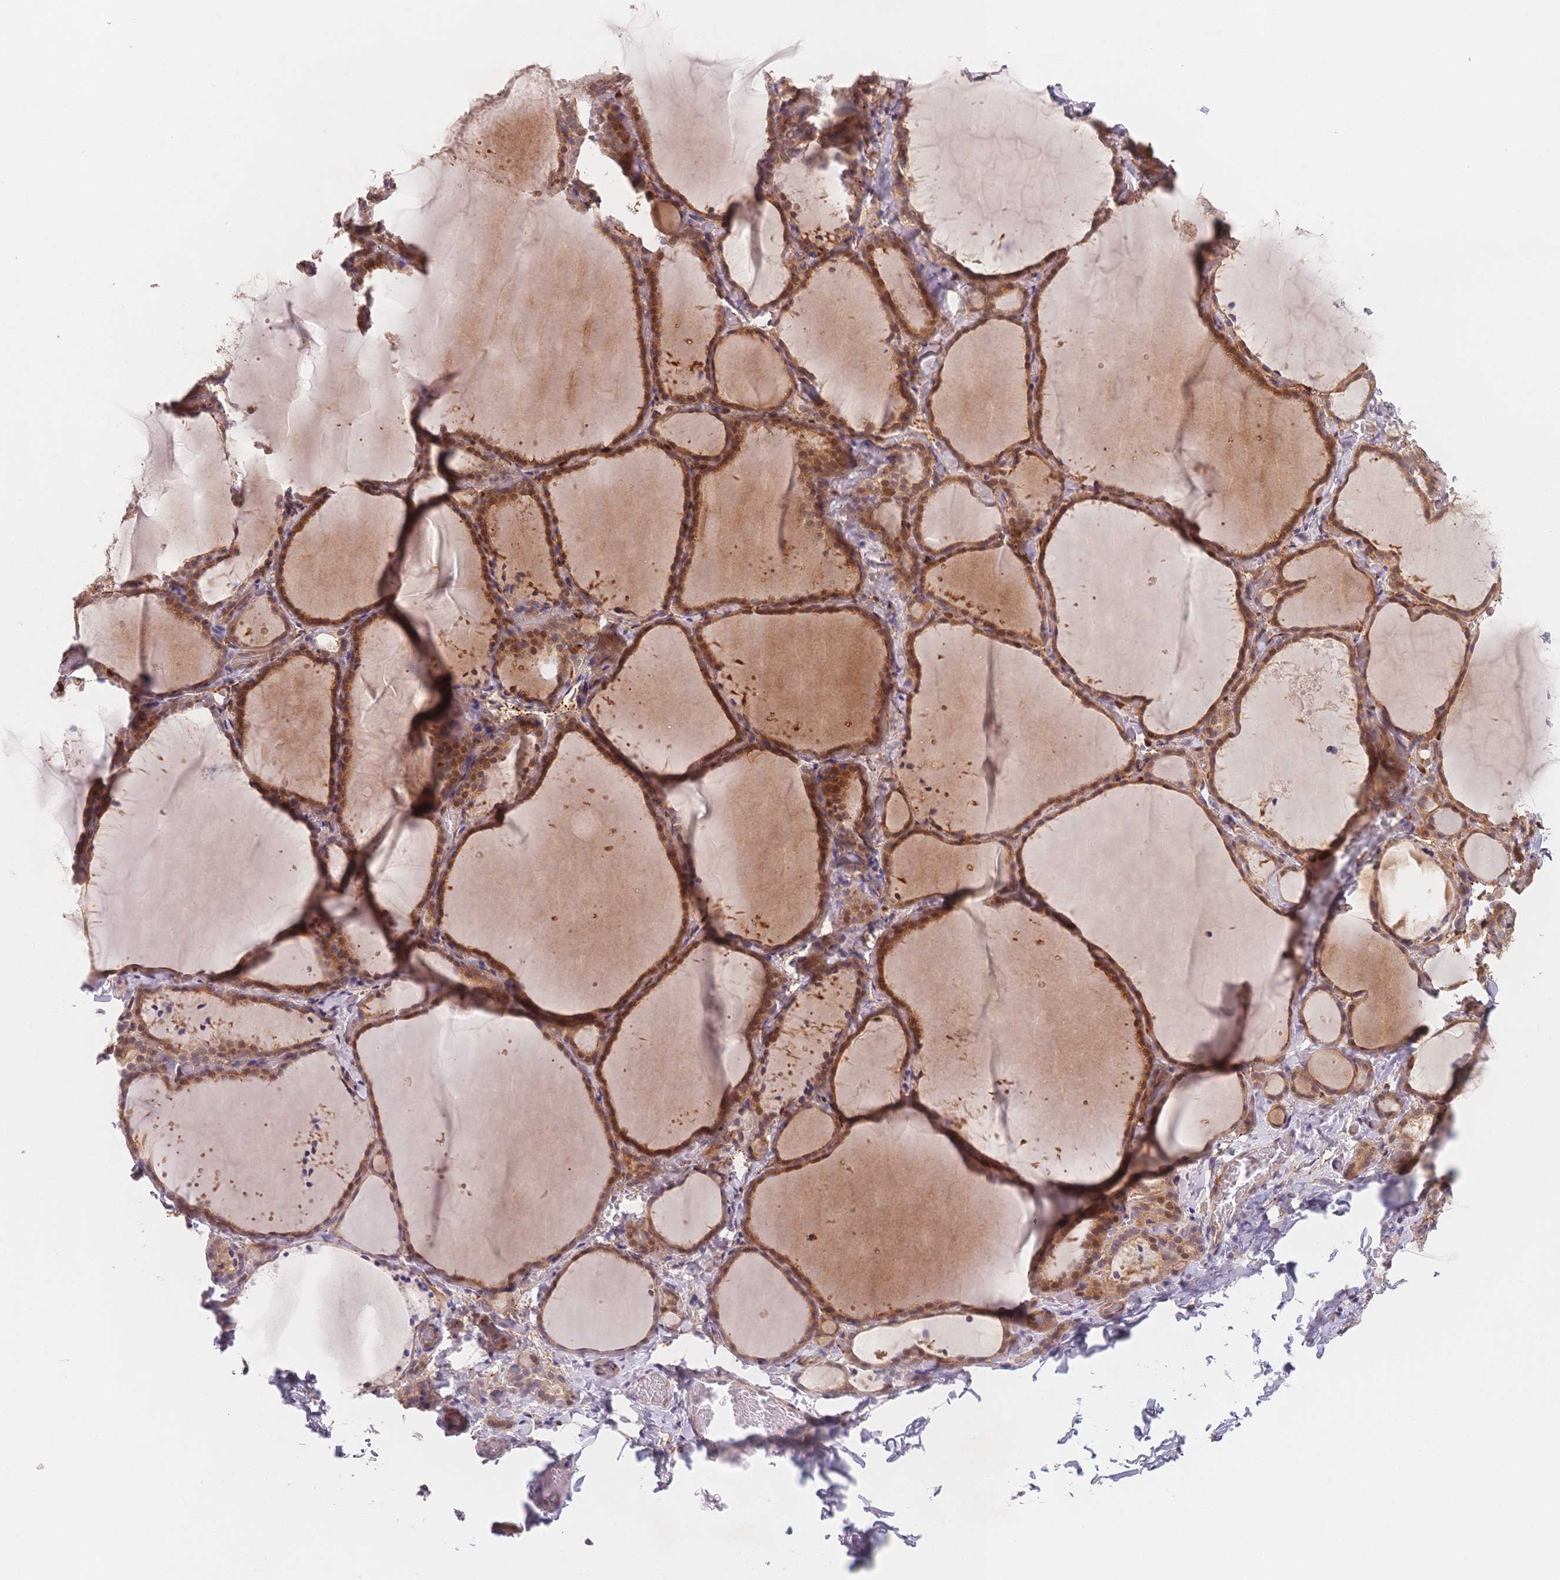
{"staining": {"intensity": "moderate", "quantity": ">75%", "location": "cytoplasmic/membranous"}, "tissue": "thyroid gland", "cell_type": "Glandular cells", "image_type": "normal", "snomed": [{"axis": "morphology", "description": "Normal tissue, NOS"}, {"axis": "topography", "description": "Thyroid gland"}], "caption": "Immunohistochemistry histopathology image of unremarkable thyroid gland: thyroid gland stained using immunohistochemistry reveals medium levels of moderate protein expression localized specifically in the cytoplasmic/membranous of glandular cells, appearing as a cytoplasmic/membranous brown color.", "gene": "C12orf75", "patient": {"sex": "female", "age": 22}}